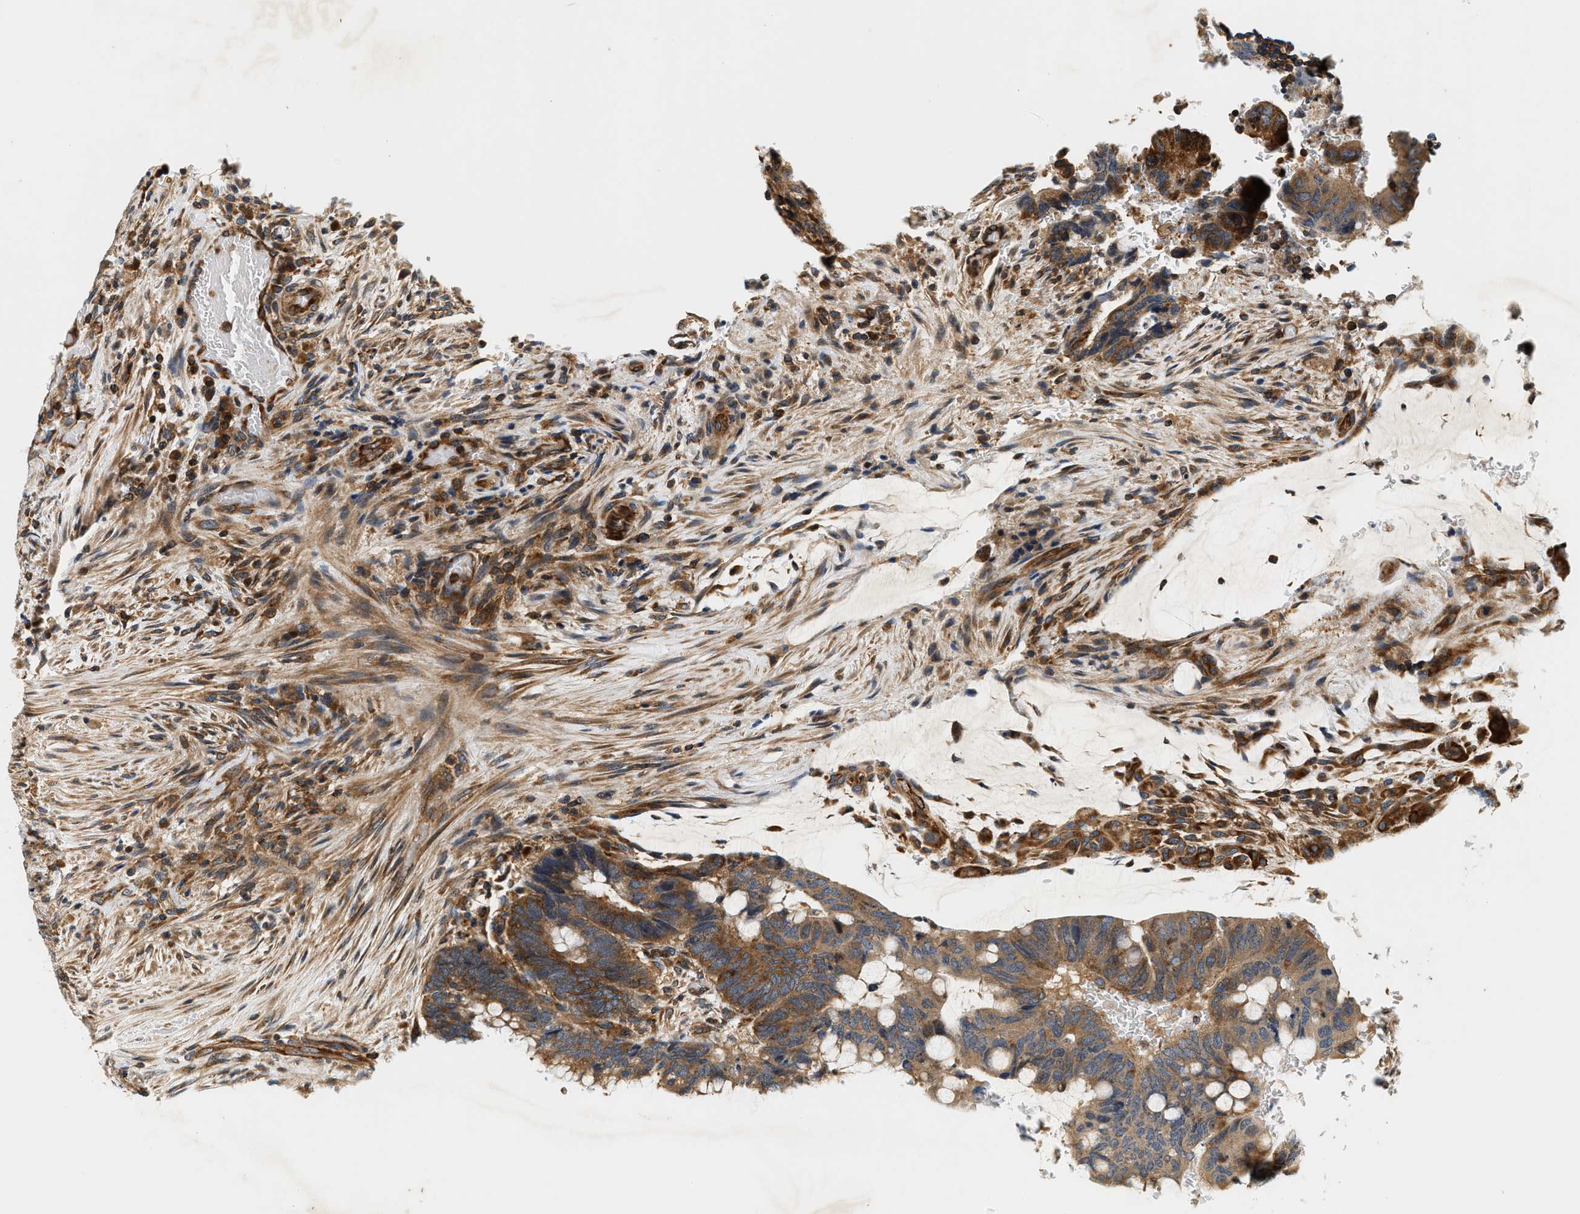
{"staining": {"intensity": "moderate", "quantity": ">75%", "location": "cytoplasmic/membranous"}, "tissue": "colorectal cancer", "cell_type": "Tumor cells", "image_type": "cancer", "snomed": [{"axis": "morphology", "description": "Normal tissue, NOS"}, {"axis": "morphology", "description": "Adenocarcinoma, NOS"}, {"axis": "topography", "description": "Rectum"}, {"axis": "topography", "description": "Peripheral nerve tissue"}], "caption": "Moderate cytoplasmic/membranous protein expression is identified in approximately >75% of tumor cells in colorectal adenocarcinoma.", "gene": "SAMD9", "patient": {"sex": "male", "age": 92}}